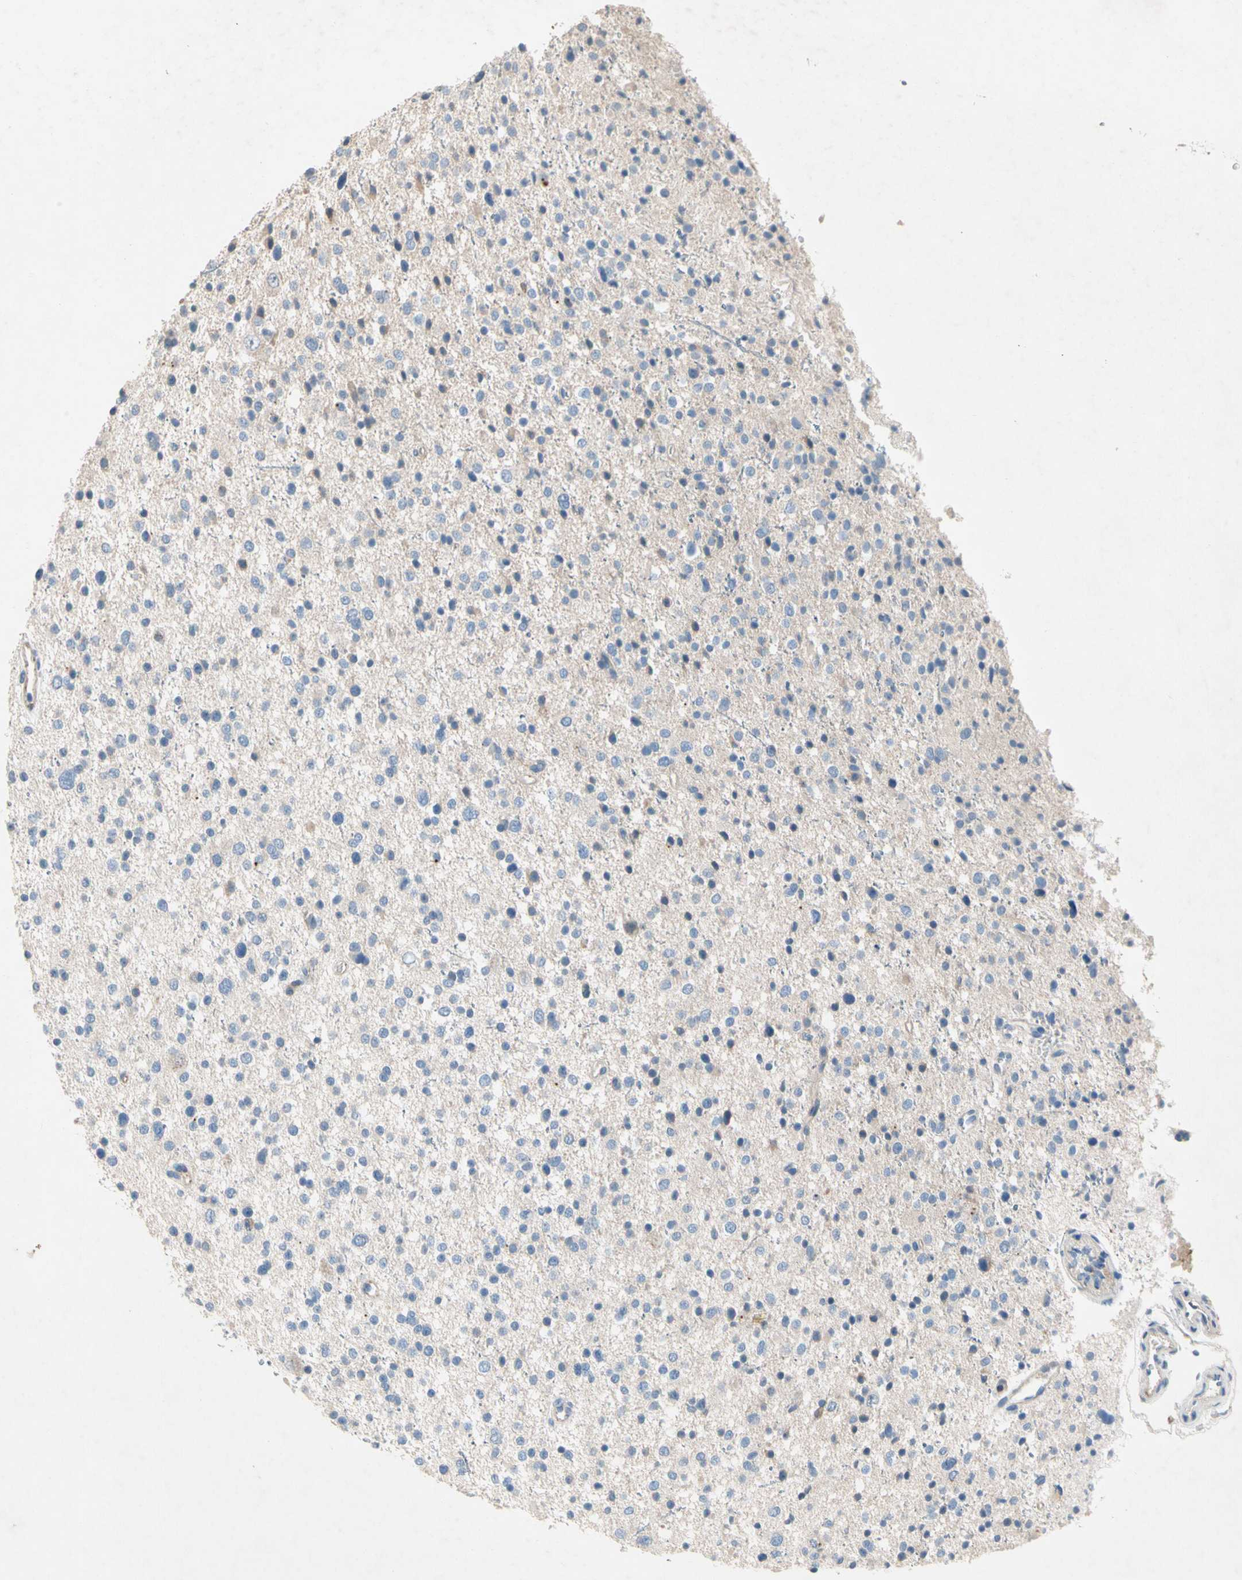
{"staining": {"intensity": "negative", "quantity": "none", "location": "none"}, "tissue": "glioma", "cell_type": "Tumor cells", "image_type": "cancer", "snomed": [{"axis": "morphology", "description": "Glioma, malignant, Low grade"}, {"axis": "topography", "description": "Brain"}], "caption": "The photomicrograph exhibits no significant positivity in tumor cells of glioma.", "gene": "NDFIP2", "patient": {"sex": "female", "age": 37}}